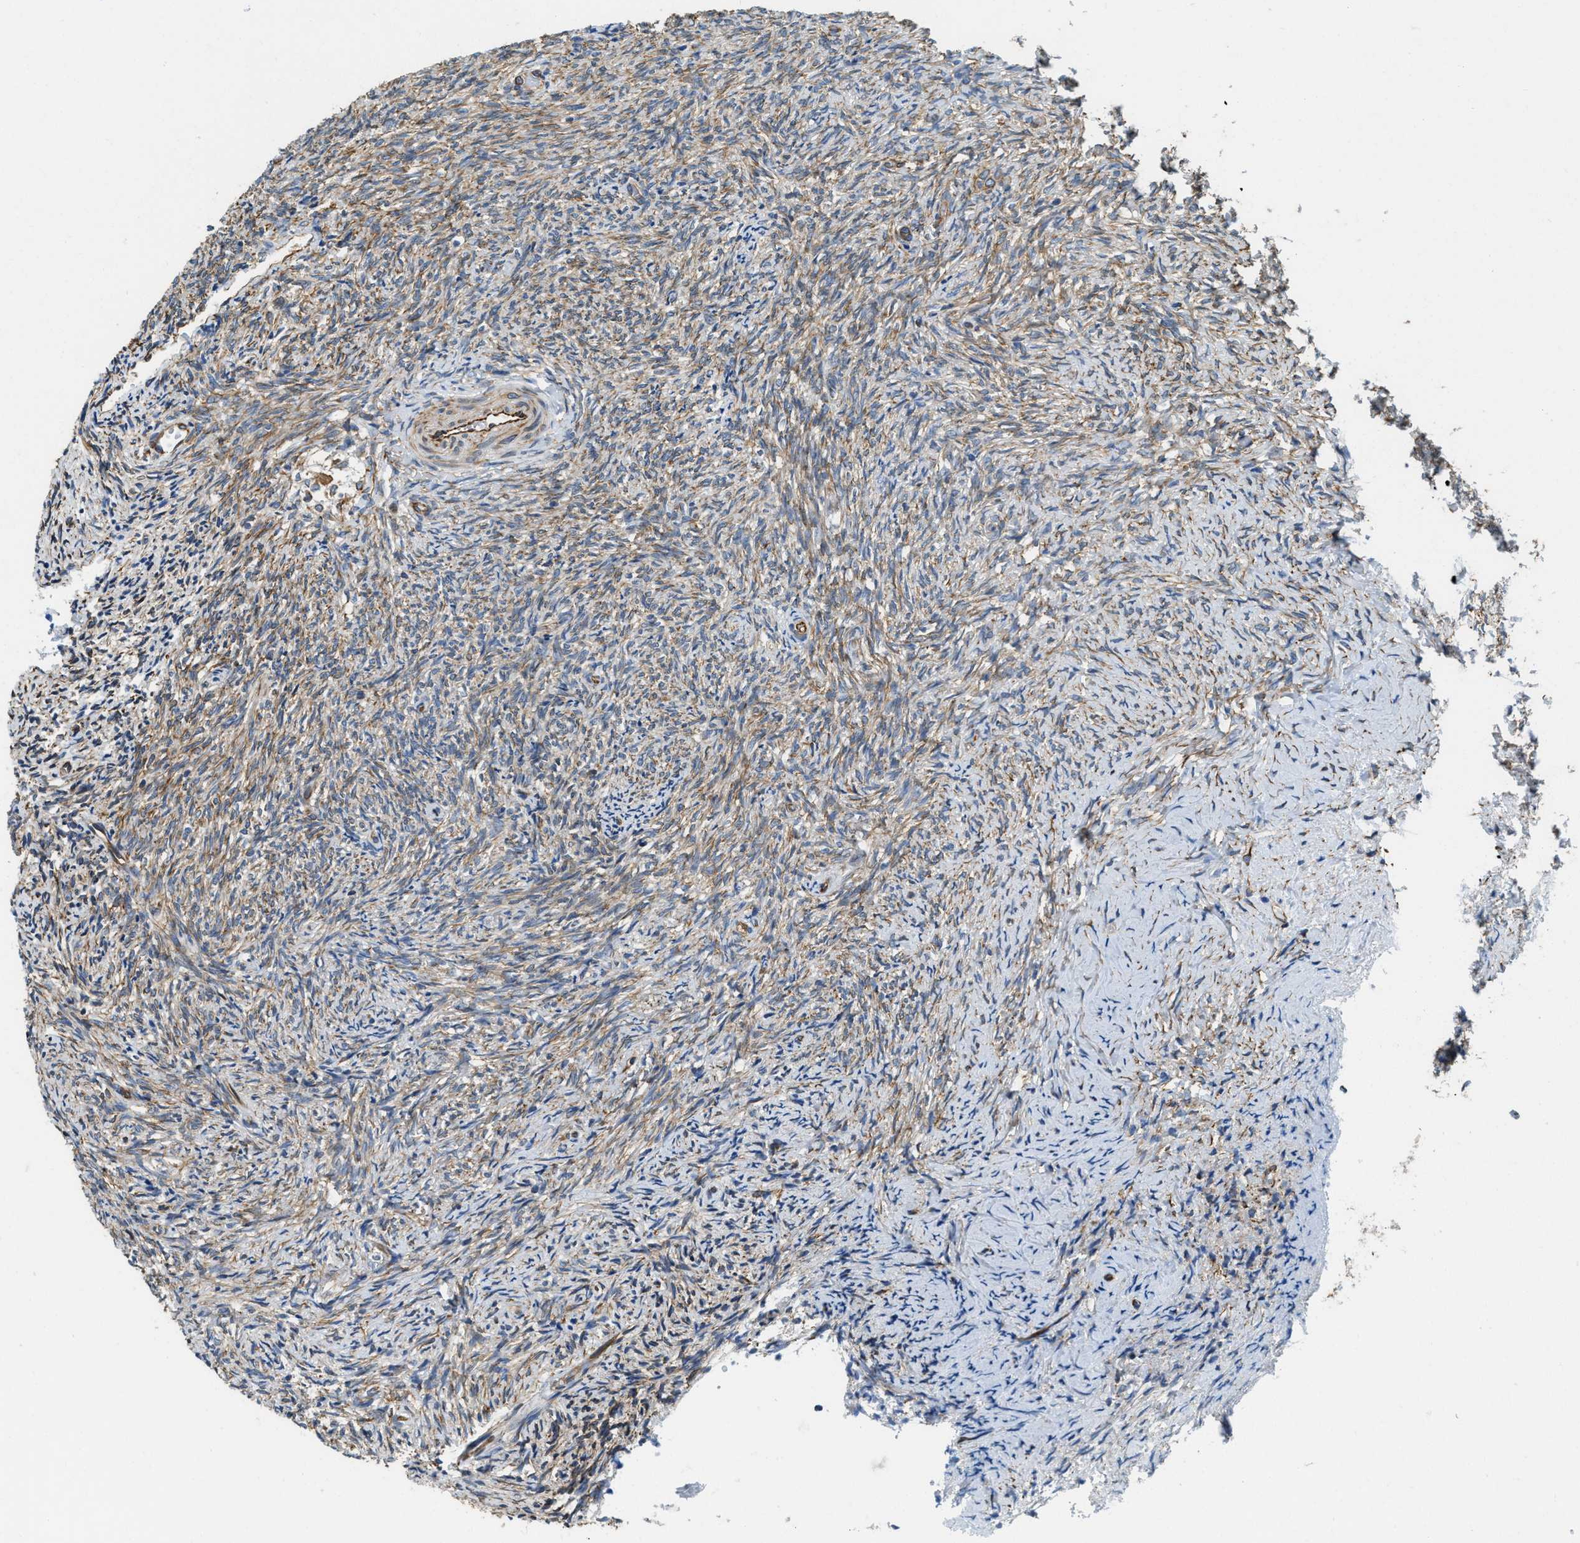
{"staining": {"intensity": "moderate", "quantity": "25%-75%", "location": "cytoplasmic/membranous"}, "tissue": "ovary", "cell_type": "Follicle cells", "image_type": "normal", "snomed": [{"axis": "morphology", "description": "Normal tissue, NOS"}, {"axis": "topography", "description": "Ovary"}], "caption": "An immunohistochemistry (IHC) micrograph of unremarkable tissue is shown. Protein staining in brown shows moderate cytoplasmic/membranous positivity in ovary within follicle cells.", "gene": "HSD17B12", "patient": {"sex": "female", "age": 41}}